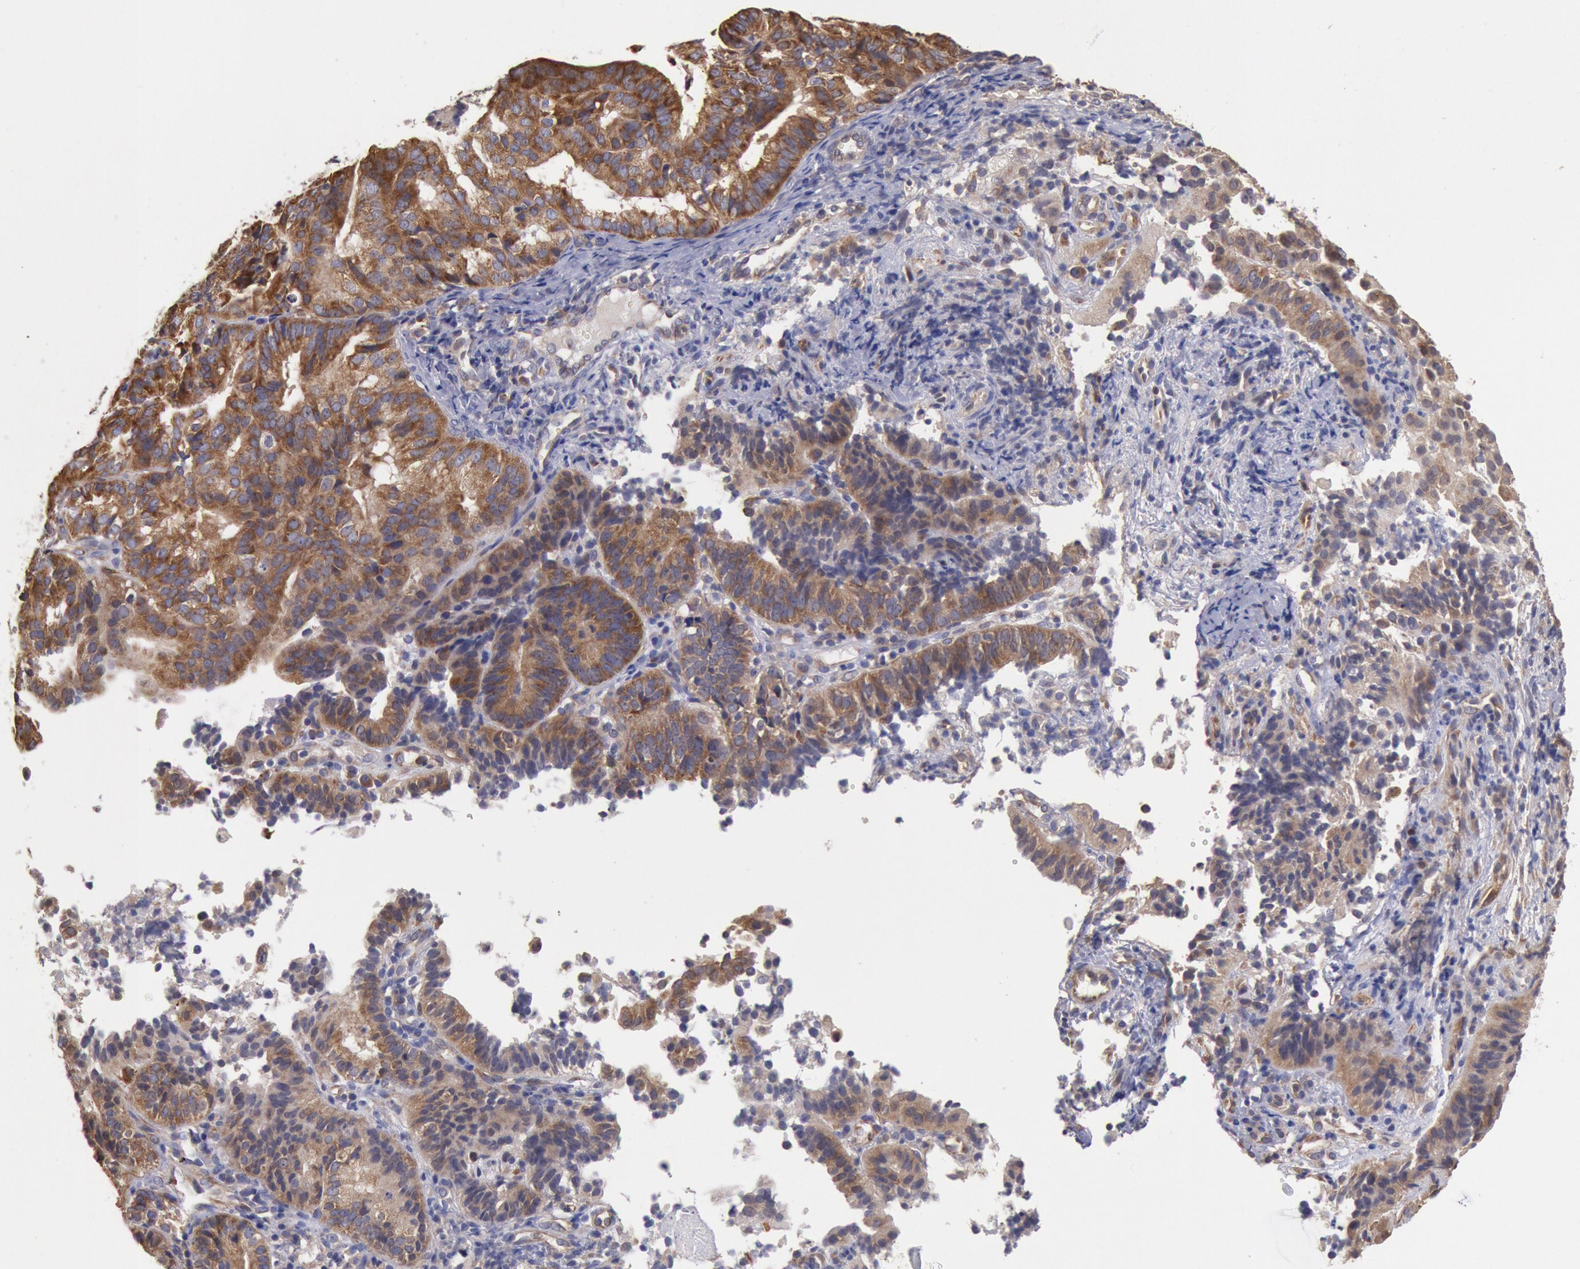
{"staining": {"intensity": "moderate", "quantity": ">75%", "location": "cytoplasmic/membranous"}, "tissue": "cervical cancer", "cell_type": "Tumor cells", "image_type": "cancer", "snomed": [{"axis": "morphology", "description": "Adenocarcinoma, NOS"}, {"axis": "topography", "description": "Cervix"}], "caption": "A brown stain labels moderate cytoplasmic/membranous expression of a protein in cervical adenocarcinoma tumor cells.", "gene": "DRG1", "patient": {"sex": "female", "age": 60}}